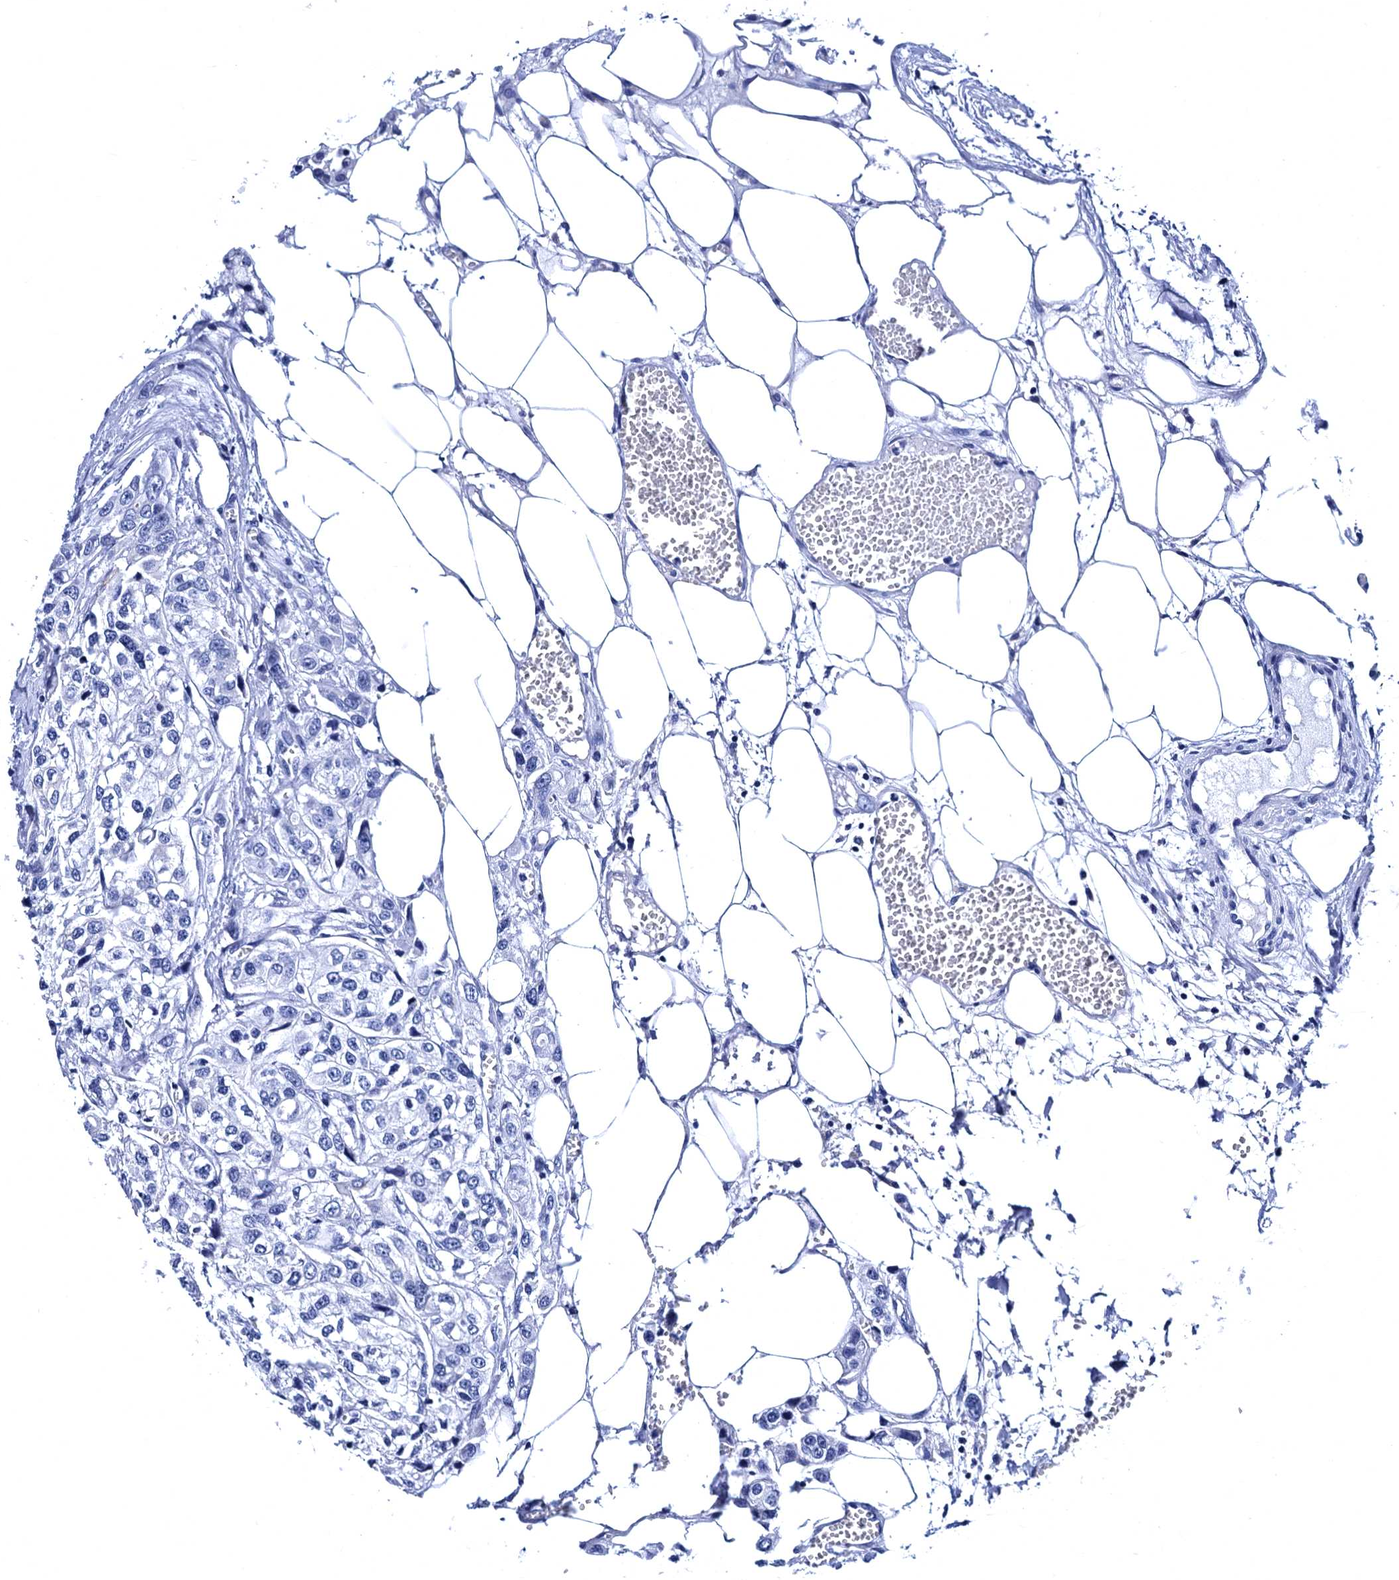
{"staining": {"intensity": "negative", "quantity": "none", "location": "none"}, "tissue": "urothelial cancer", "cell_type": "Tumor cells", "image_type": "cancer", "snomed": [{"axis": "morphology", "description": "Urothelial carcinoma, High grade"}, {"axis": "topography", "description": "Urinary bladder"}], "caption": "Immunohistochemical staining of human urothelial cancer shows no significant staining in tumor cells. (DAB IHC visualized using brightfield microscopy, high magnification).", "gene": "MYBPC3", "patient": {"sex": "male", "age": 67}}